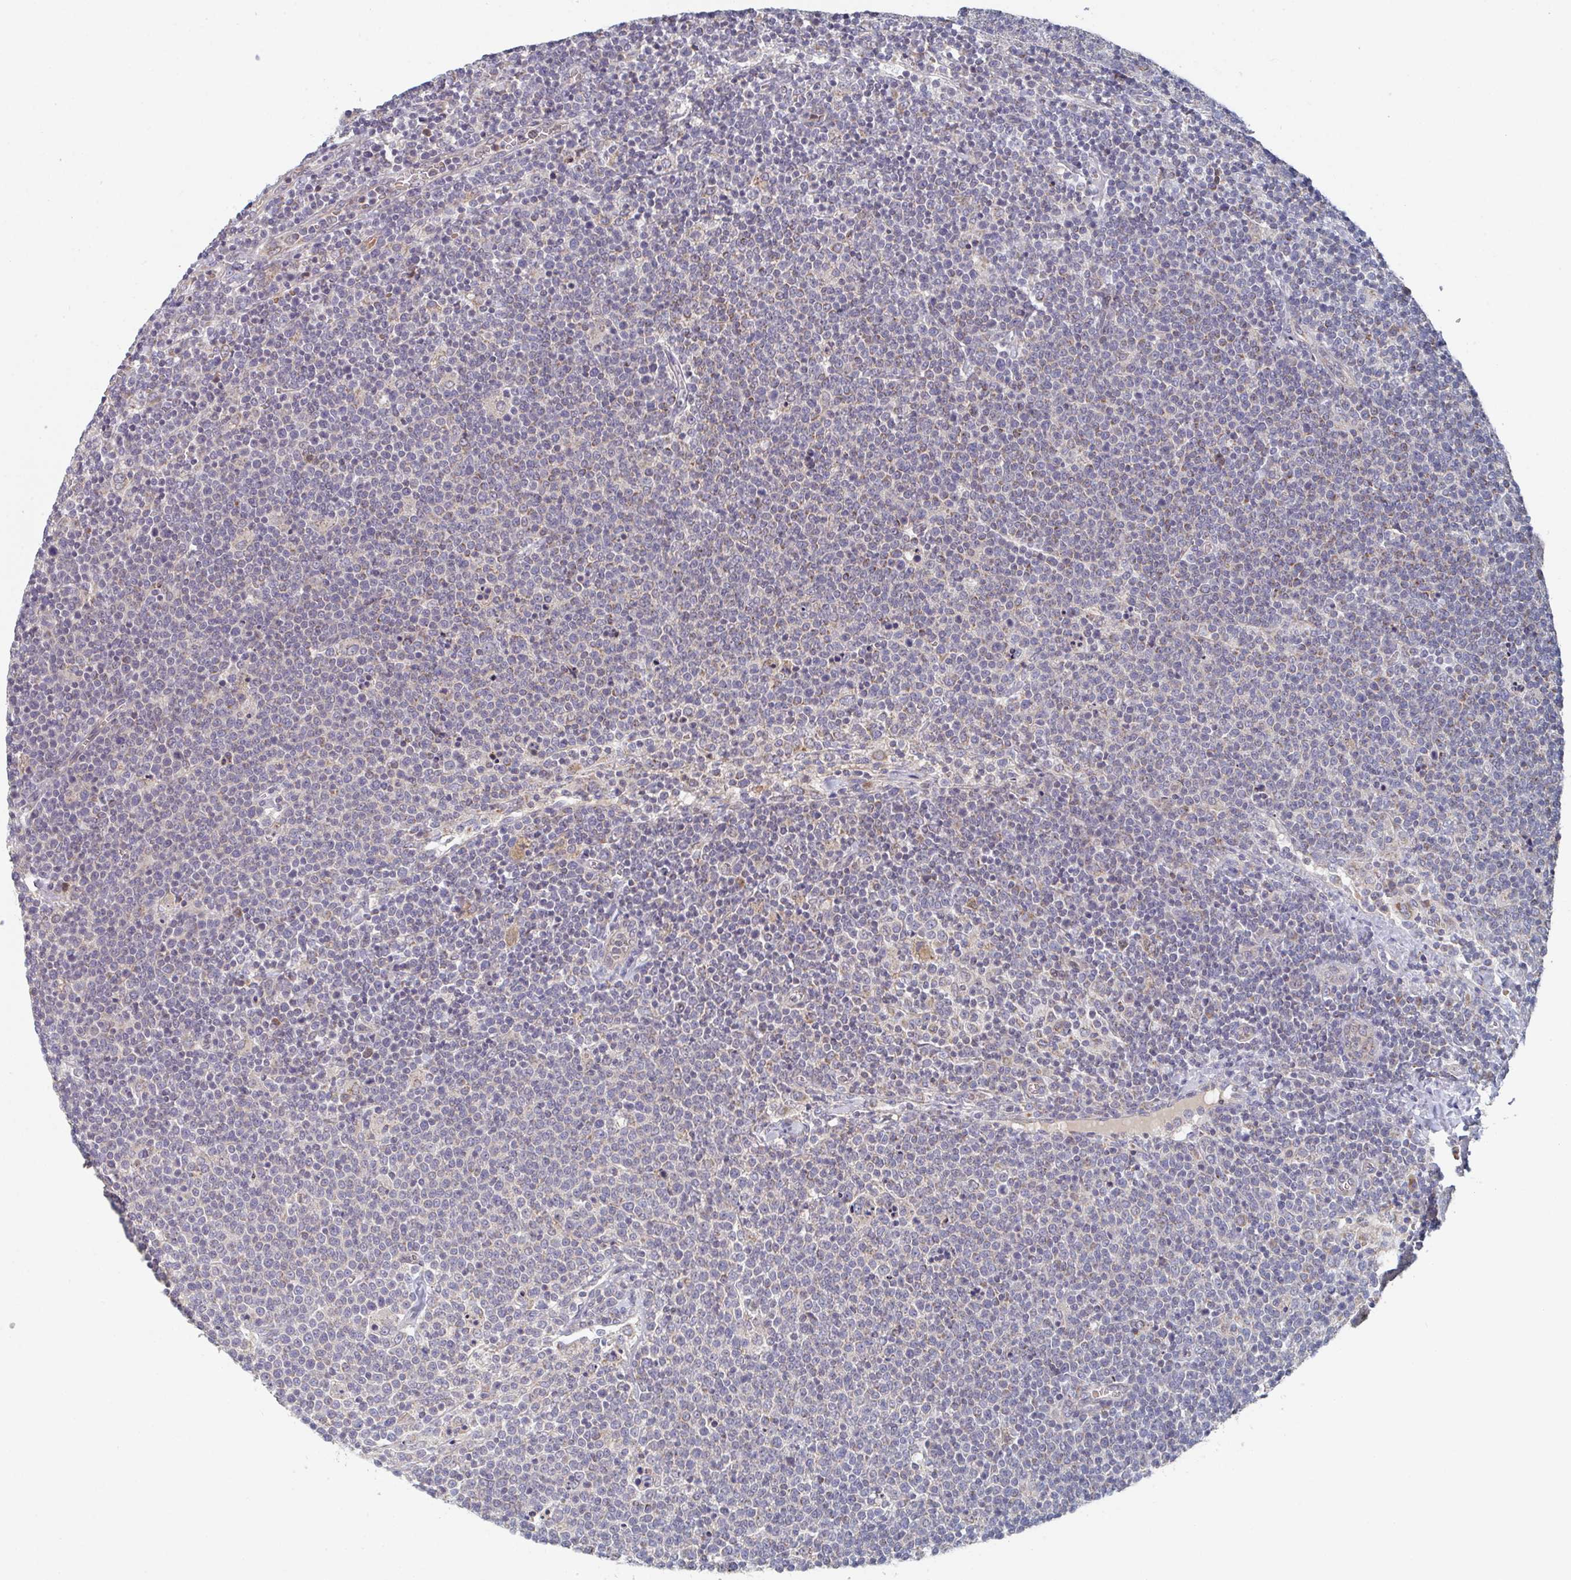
{"staining": {"intensity": "negative", "quantity": "none", "location": "none"}, "tissue": "lymphoma", "cell_type": "Tumor cells", "image_type": "cancer", "snomed": [{"axis": "morphology", "description": "Malignant lymphoma, non-Hodgkin's type, High grade"}, {"axis": "topography", "description": "Lymph node"}], "caption": "Malignant lymphoma, non-Hodgkin's type (high-grade) stained for a protein using immunohistochemistry (IHC) shows no positivity tumor cells.", "gene": "ELOVL1", "patient": {"sex": "male", "age": 61}}